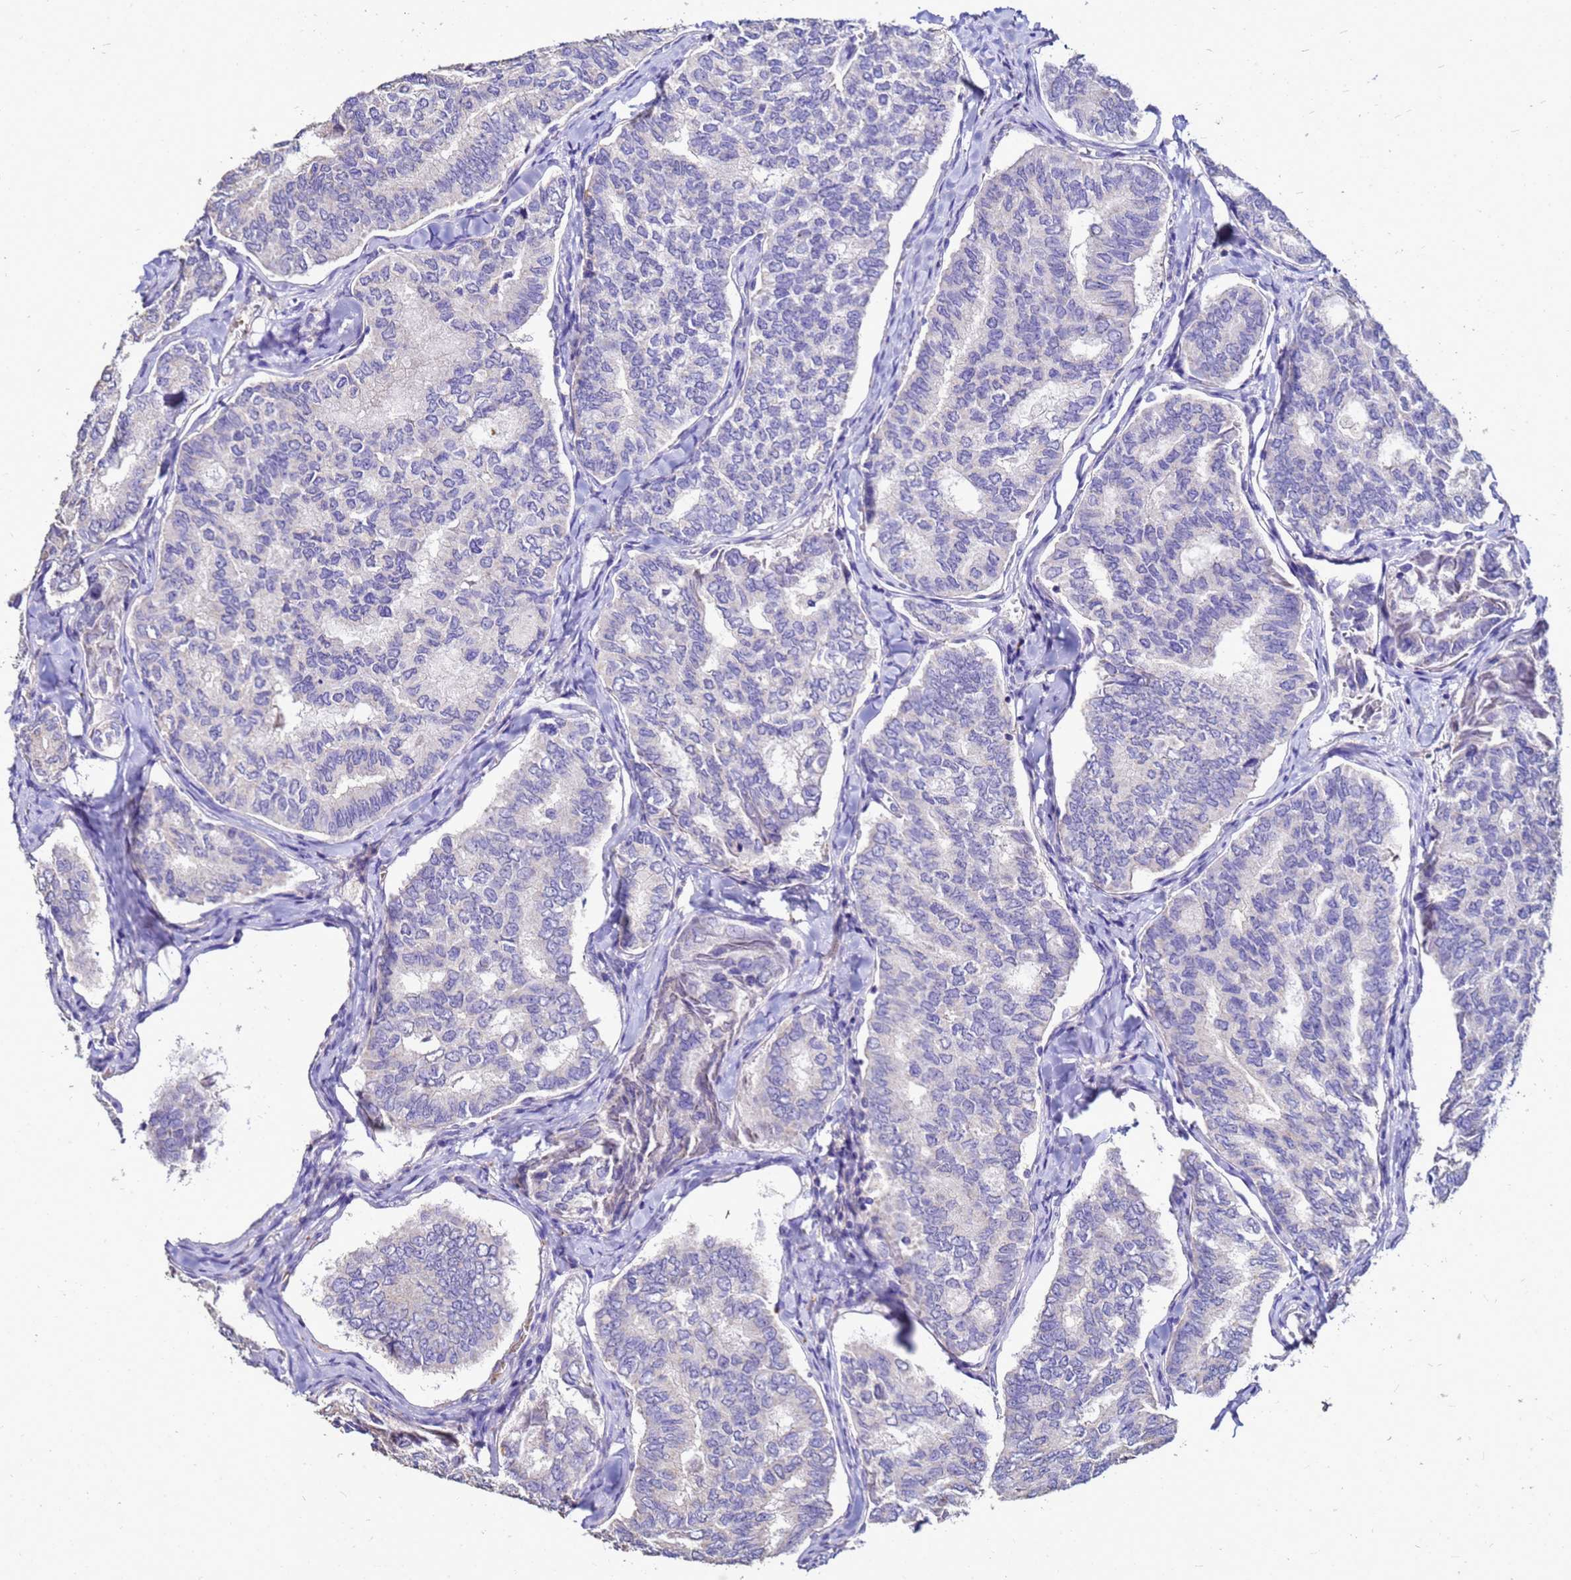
{"staining": {"intensity": "negative", "quantity": "none", "location": "none"}, "tissue": "thyroid cancer", "cell_type": "Tumor cells", "image_type": "cancer", "snomed": [{"axis": "morphology", "description": "Papillary adenocarcinoma, NOS"}, {"axis": "topography", "description": "Thyroid gland"}], "caption": "Tumor cells show no significant protein positivity in papillary adenocarcinoma (thyroid). The staining is performed using DAB (3,3'-diaminobenzidine) brown chromogen with nuclei counter-stained in using hematoxylin.", "gene": "S100A2", "patient": {"sex": "female", "age": 35}}